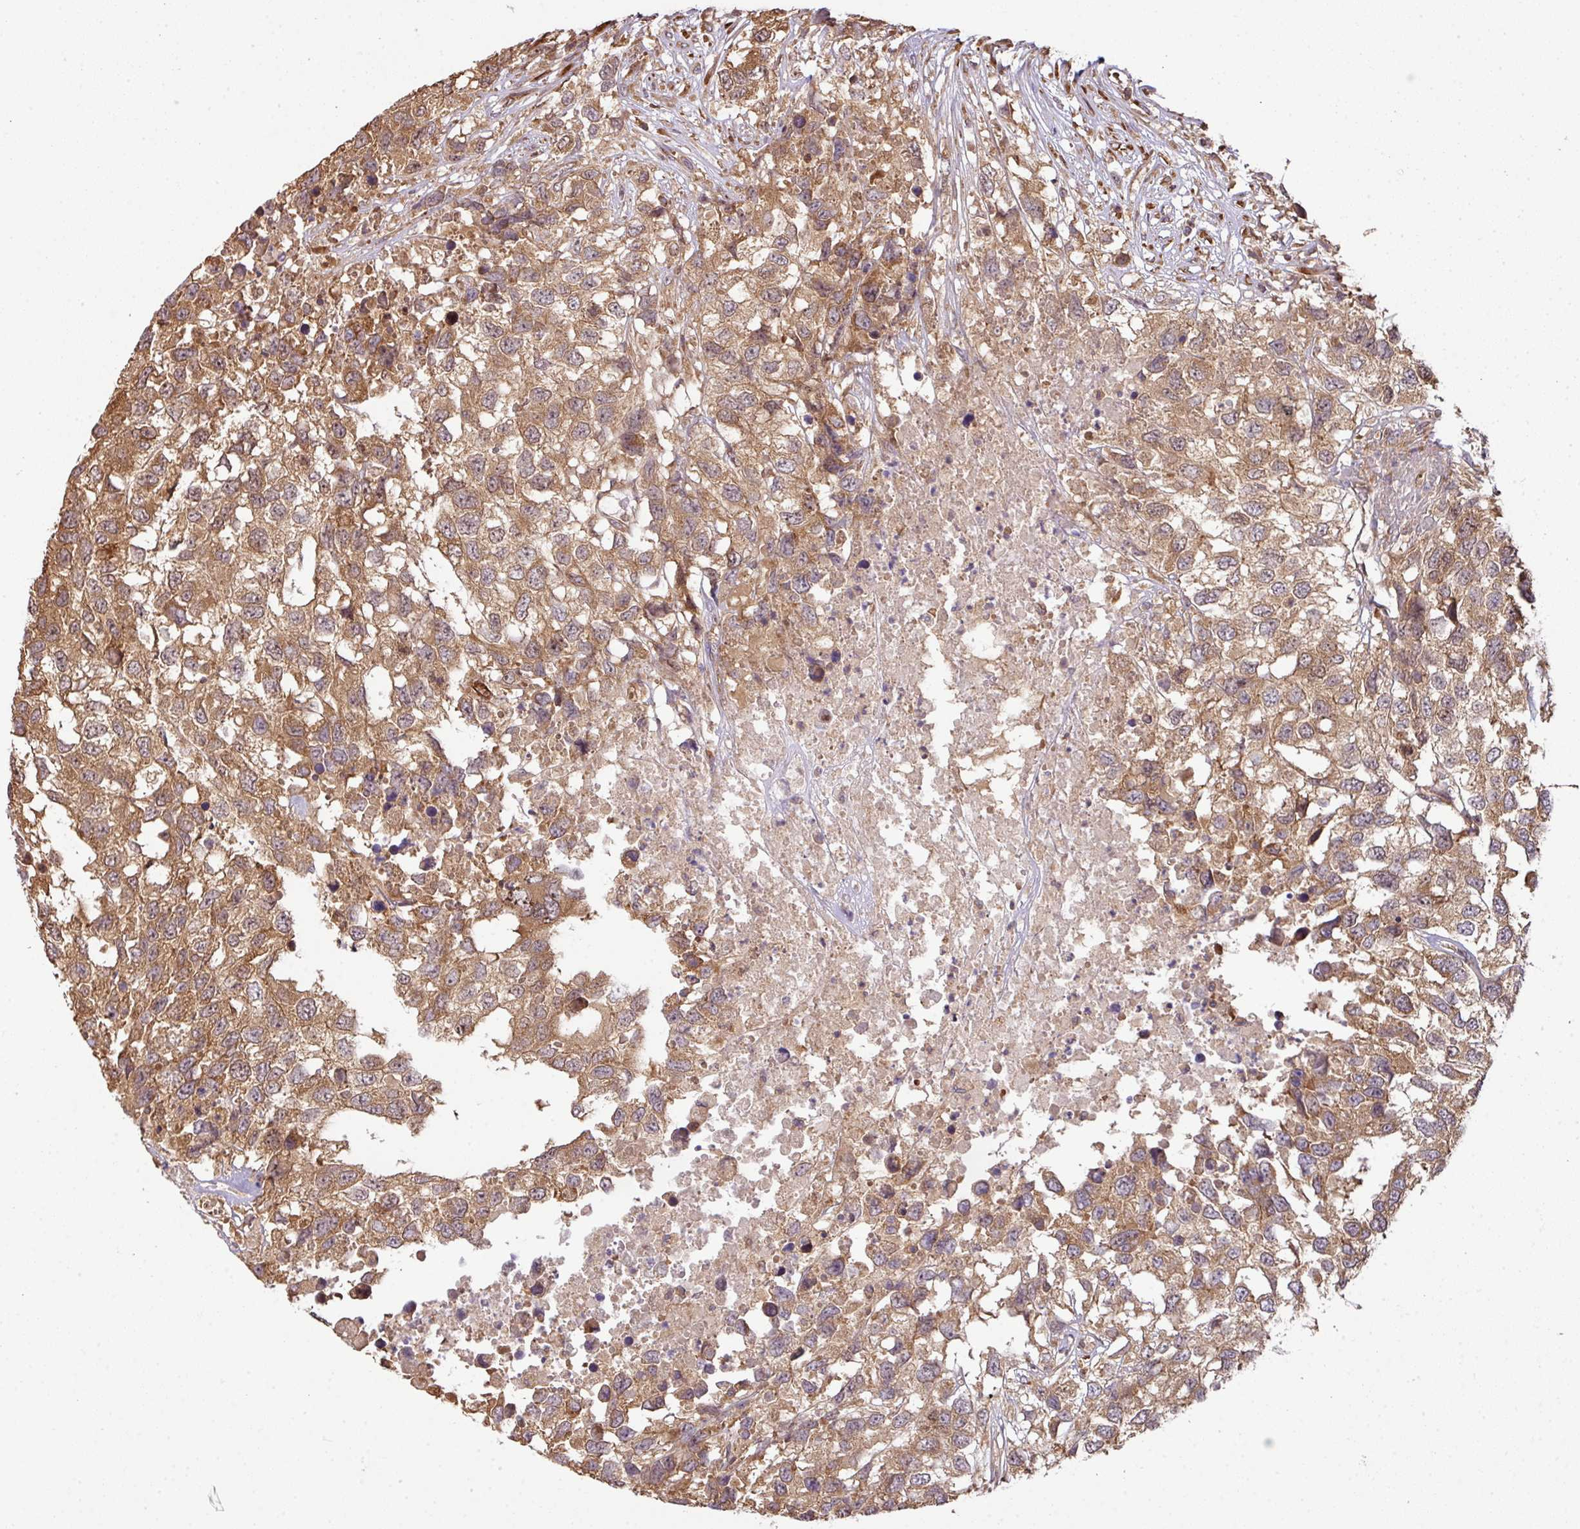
{"staining": {"intensity": "moderate", "quantity": ">75%", "location": "cytoplasmic/membranous,nuclear"}, "tissue": "testis cancer", "cell_type": "Tumor cells", "image_type": "cancer", "snomed": [{"axis": "morphology", "description": "Carcinoma, Embryonal, NOS"}, {"axis": "topography", "description": "Testis"}], "caption": "A brown stain labels moderate cytoplasmic/membranous and nuclear expression of a protein in human embryonal carcinoma (testis) tumor cells.", "gene": "VENTX", "patient": {"sex": "male", "age": 83}}